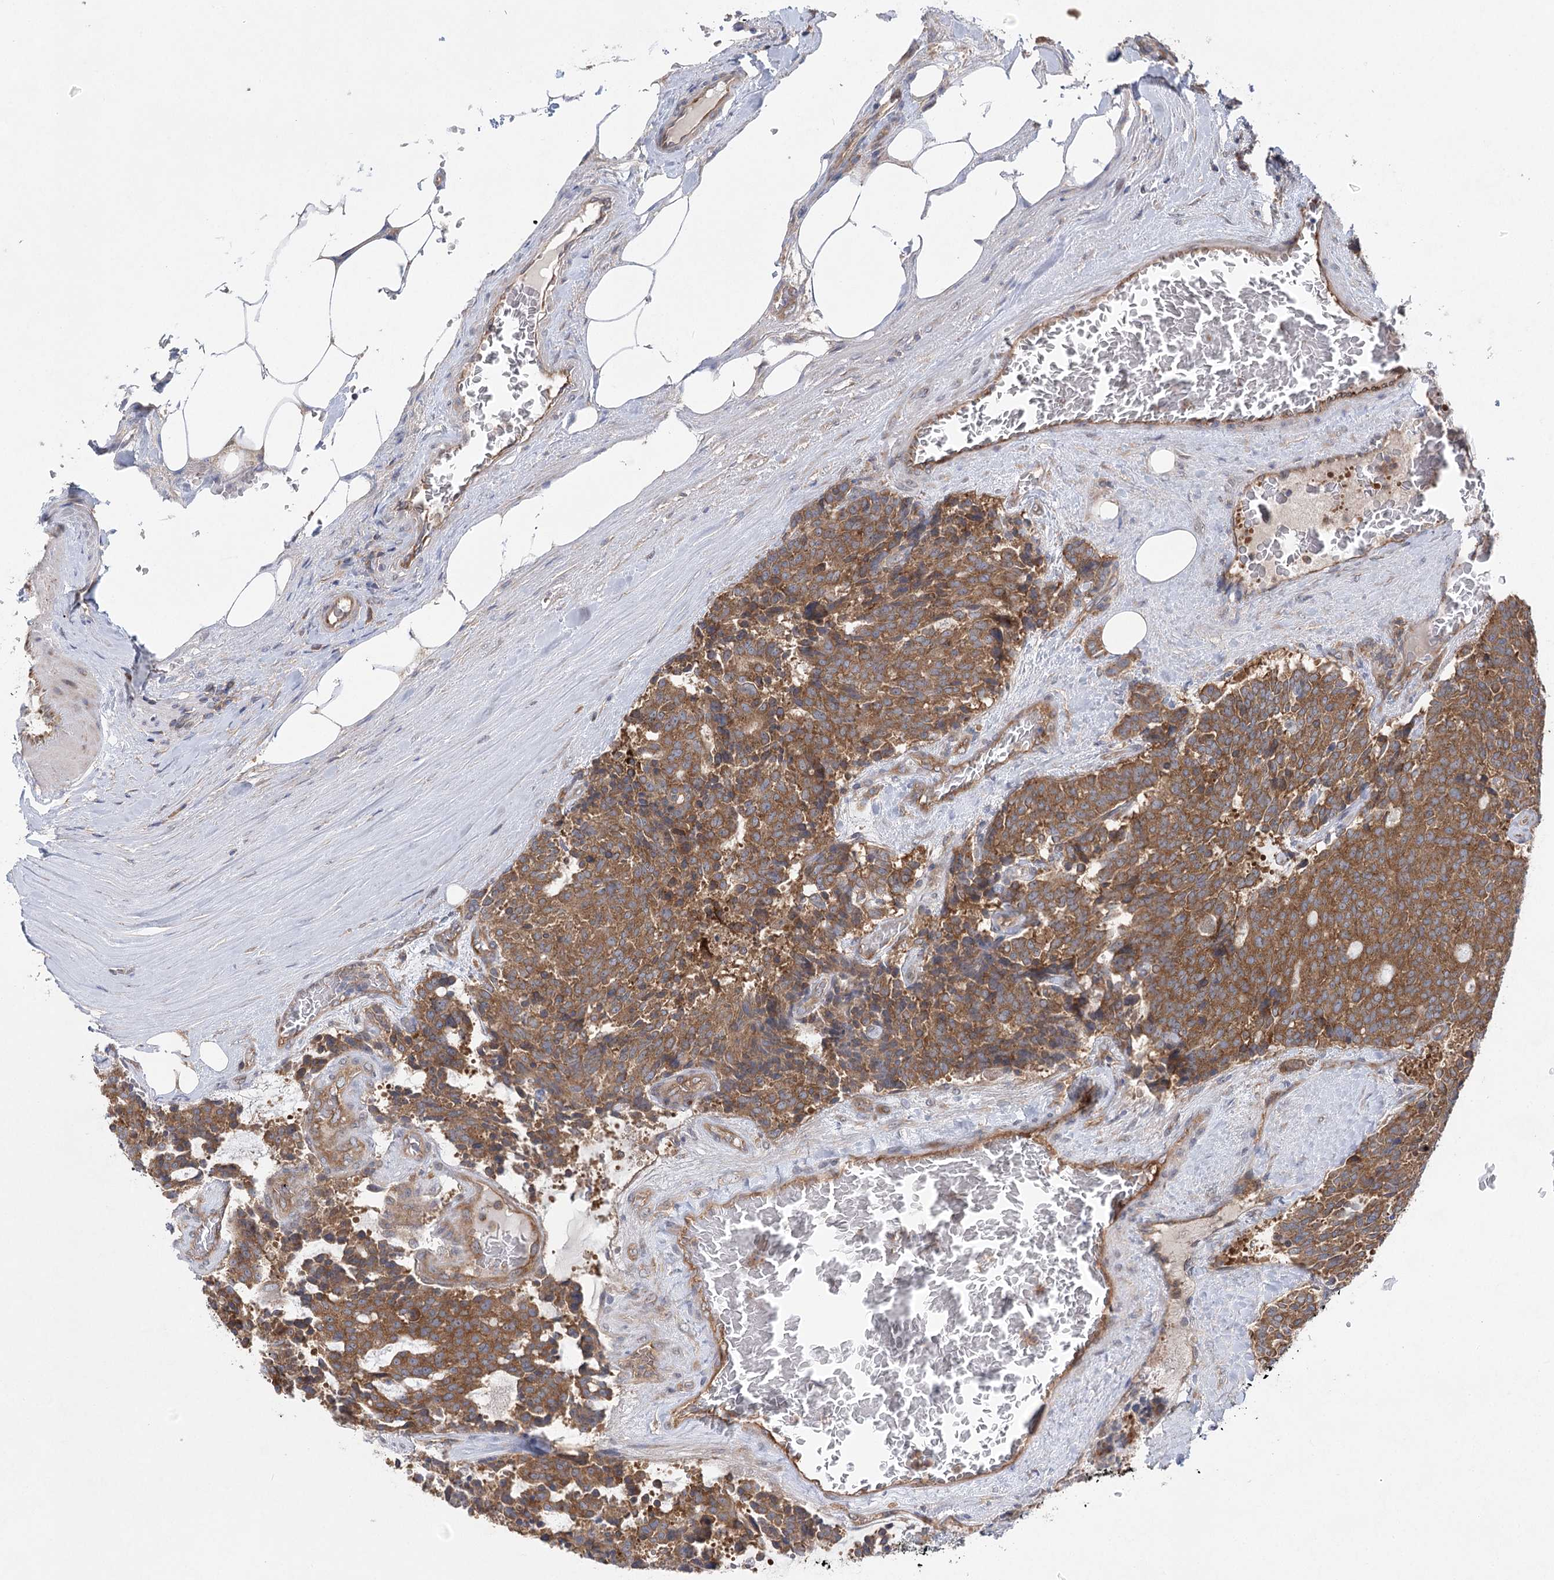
{"staining": {"intensity": "moderate", "quantity": ">75%", "location": "cytoplasmic/membranous"}, "tissue": "carcinoid", "cell_type": "Tumor cells", "image_type": "cancer", "snomed": [{"axis": "morphology", "description": "Carcinoid, malignant, NOS"}, {"axis": "topography", "description": "Pancreas"}], "caption": "Human malignant carcinoid stained with a protein marker displays moderate staining in tumor cells.", "gene": "EIF3A", "patient": {"sex": "female", "age": 54}}